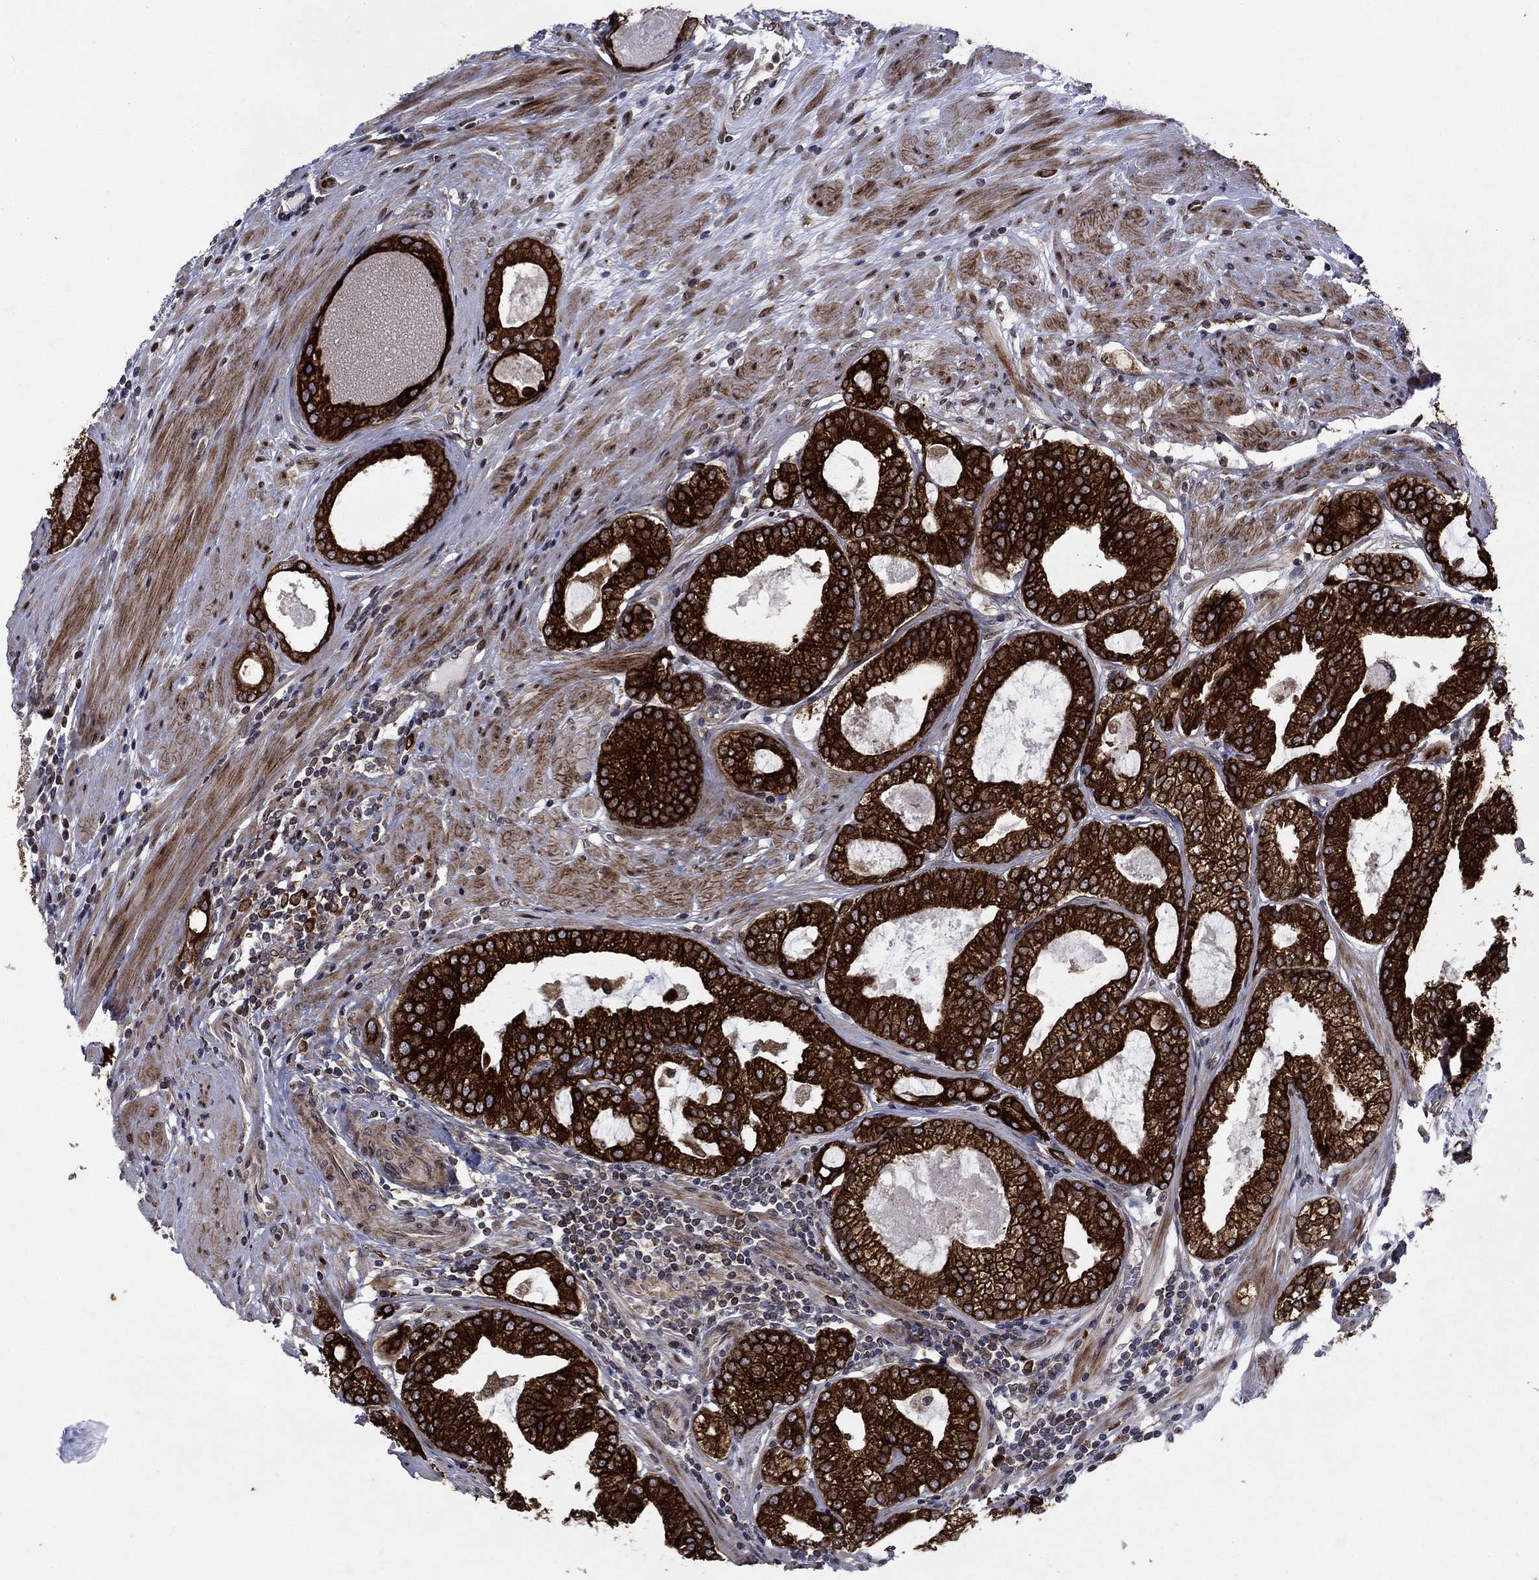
{"staining": {"intensity": "strong", "quantity": ">75%", "location": "cytoplasmic/membranous"}, "tissue": "prostate cancer", "cell_type": "Tumor cells", "image_type": "cancer", "snomed": [{"axis": "morphology", "description": "Adenocarcinoma, High grade"}, {"axis": "topography", "description": "Prostate and seminal vesicle, NOS"}], "caption": "This histopathology image shows immunohistochemistry (IHC) staining of human prostate cancer, with high strong cytoplasmic/membranous expression in about >75% of tumor cells.", "gene": "DHRS7", "patient": {"sex": "male", "age": 62}}